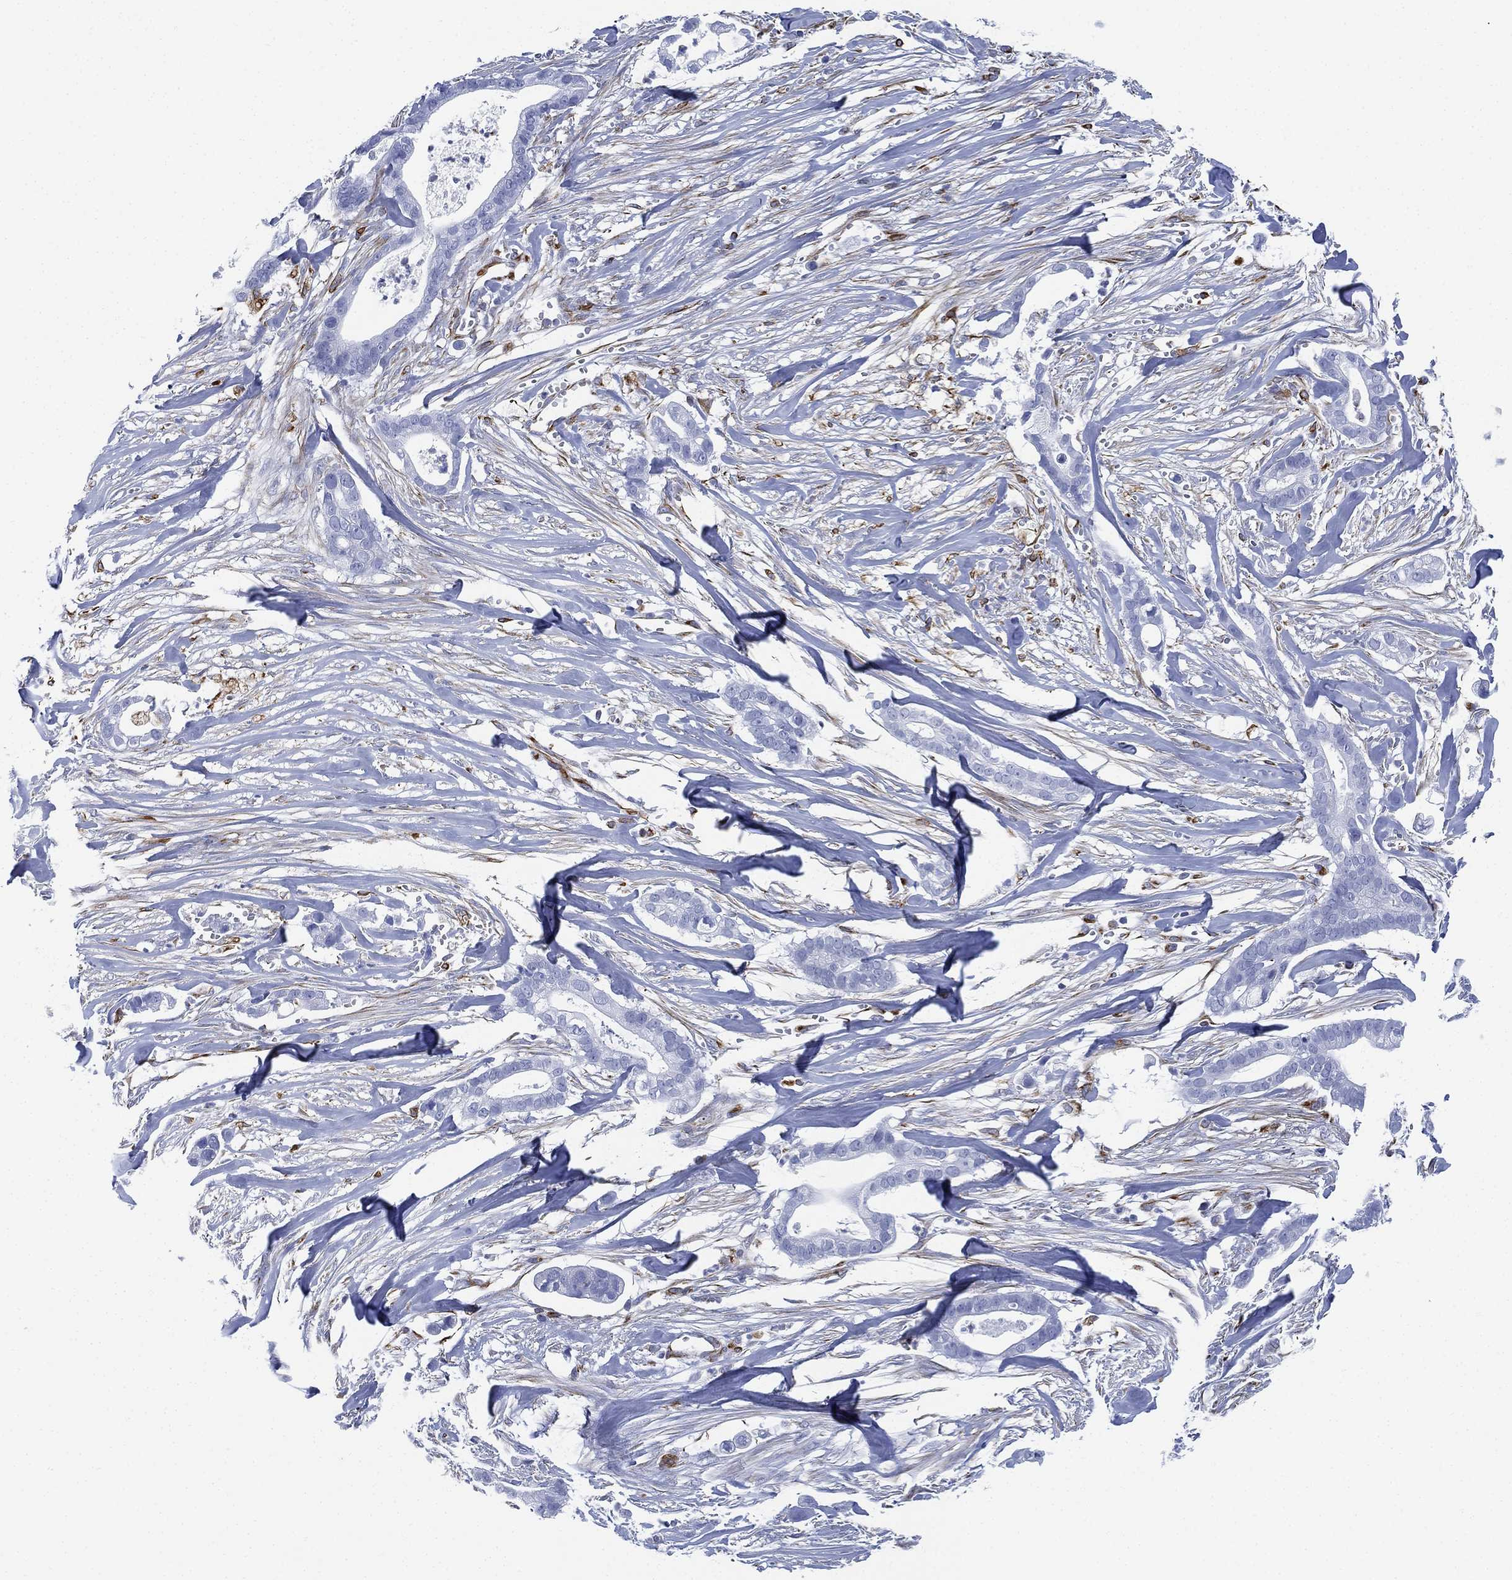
{"staining": {"intensity": "negative", "quantity": "none", "location": "none"}, "tissue": "pancreatic cancer", "cell_type": "Tumor cells", "image_type": "cancer", "snomed": [{"axis": "morphology", "description": "Adenocarcinoma, NOS"}, {"axis": "topography", "description": "Pancreas"}], "caption": "This is an immunohistochemistry micrograph of pancreatic cancer (adenocarcinoma). There is no expression in tumor cells.", "gene": "PSKH2", "patient": {"sex": "male", "age": 61}}